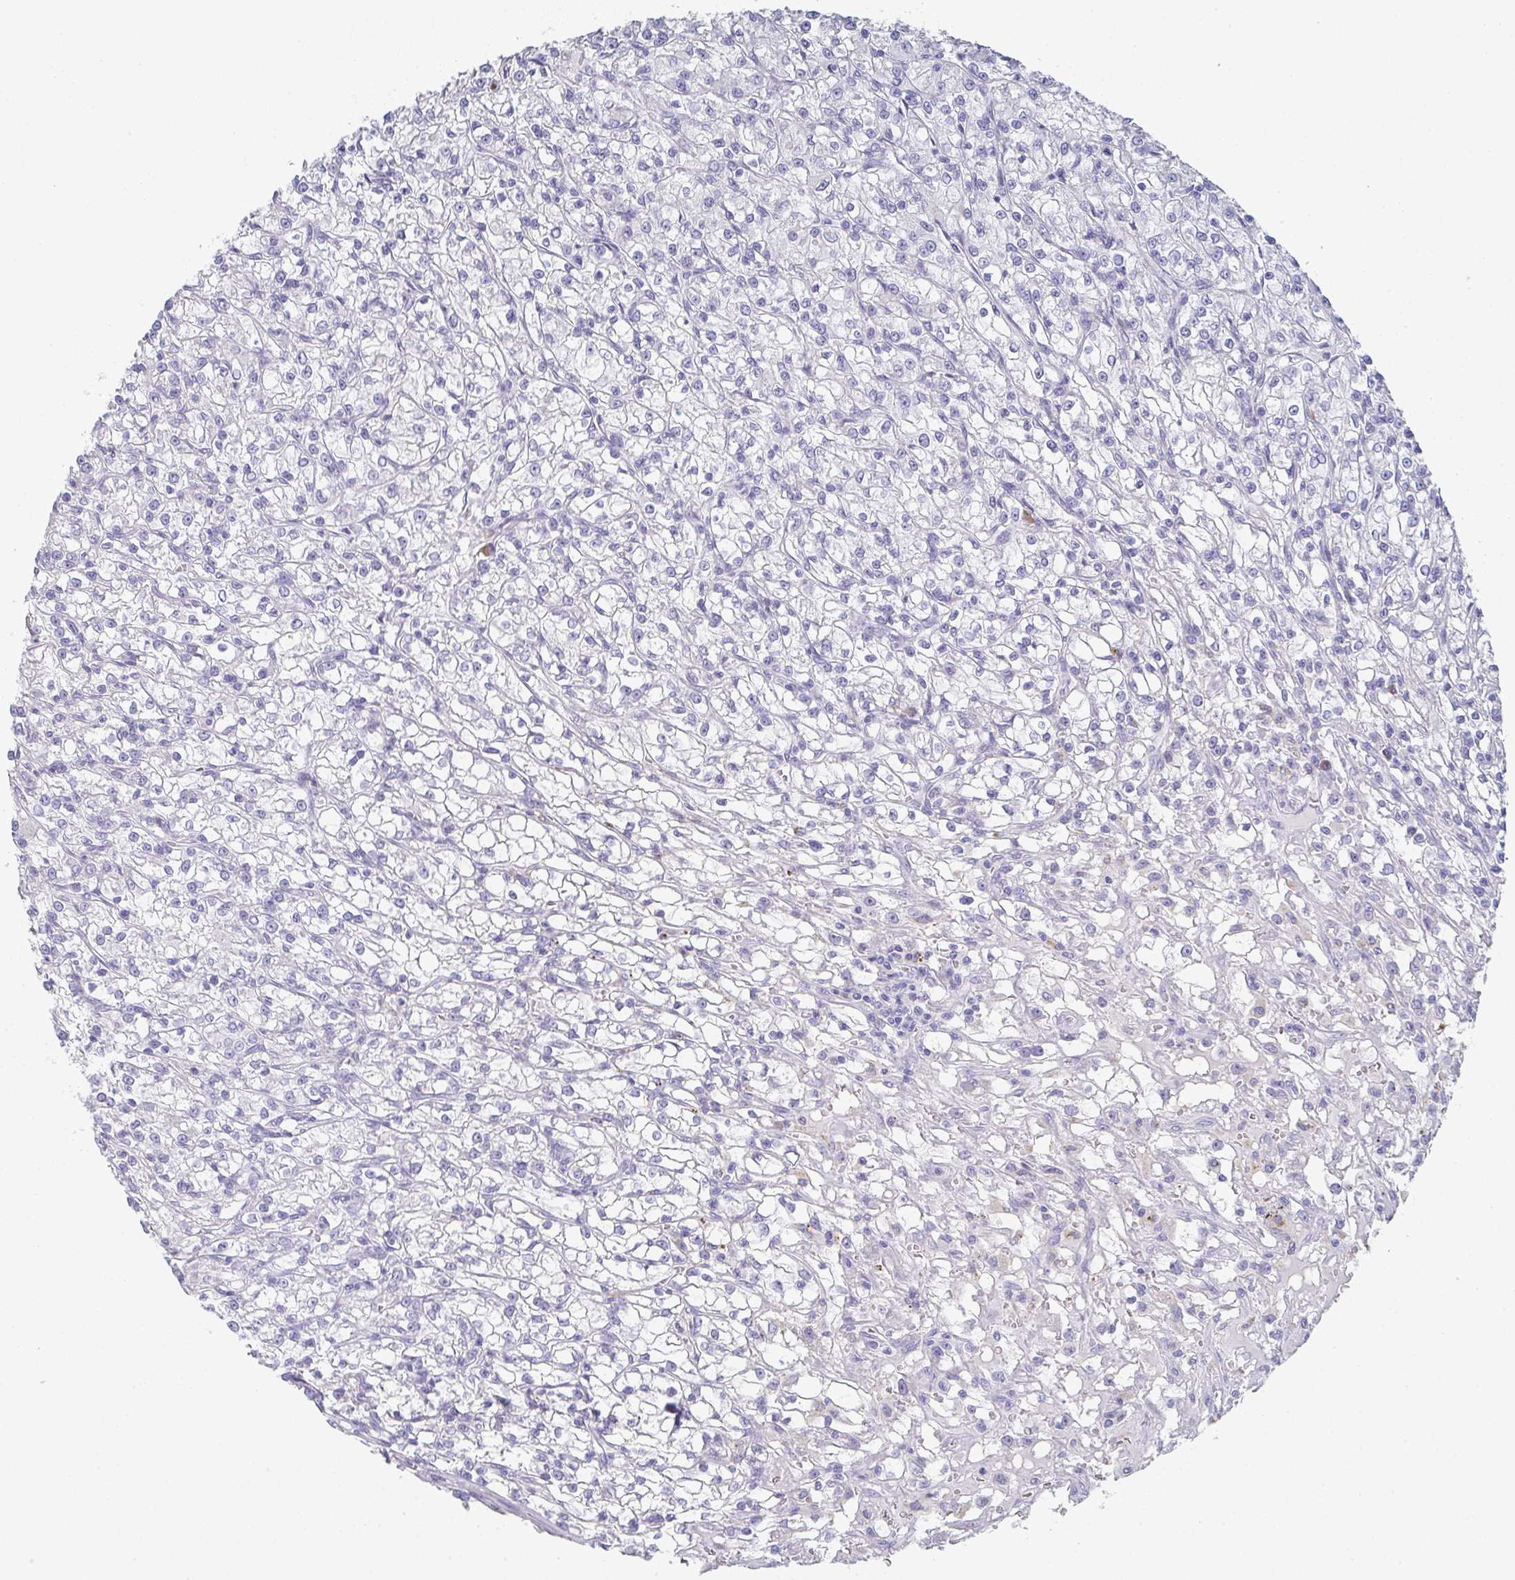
{"staining": {"intensity": "negative", "quantity": "none", "location": "none"}, "tissue": "renal cancer", "cell_type": "Tumor cells", "image_type": "cancer", "snomed": [{"axis": "morphology", "description": "Adenocarcinoma, NOS"}, {"axis": "topography", "description": "Kidney"}], "caption": "This is an immunohistochemistry (IHC) histopathology image of adenocarcinoma (renal). There is no positivity in tumor cells.", "gene": "NOXRED1", "patient": {"sex": "female", "age": 59}}